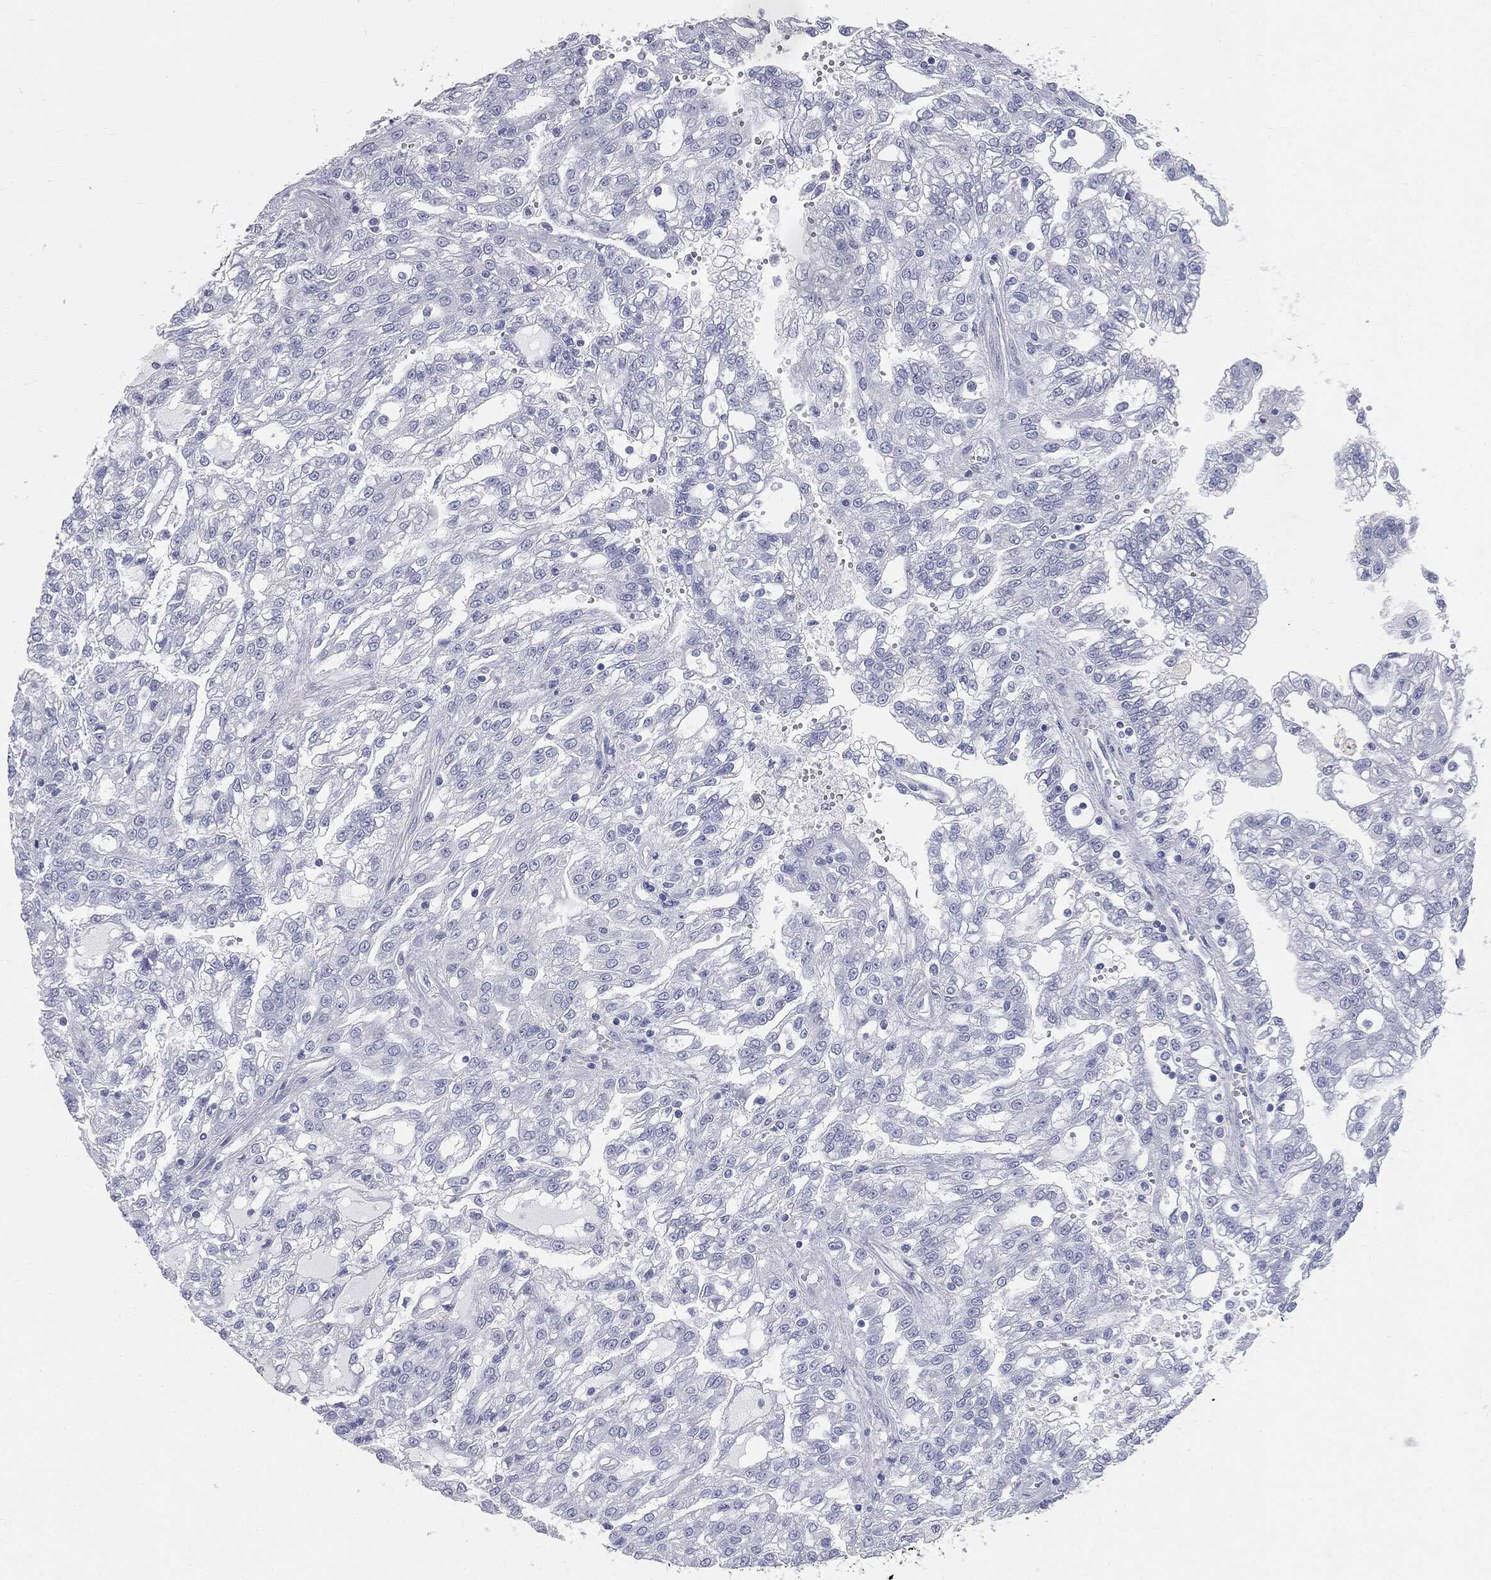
{"staining": {"intensity": "negative", "quantity": "none", "location": "none"}, "tissue": "renal cancer", "cell_type": "Tumor cells", "image_type": "cancer", "snomed": [{"axis": "morphology", "description": "Adenocarcinoma, NOS"}, {"axis": "topography", "description": "Kidney"}], "caption": "Immunohistochemistry (IHC) histopathology image of adenocarcinoma (renal) stained for a protein (brown), which demonstrates no expression in tumor cells.", "gene": "CUZD1", "patient": {"sex": "male", "age": 63}}